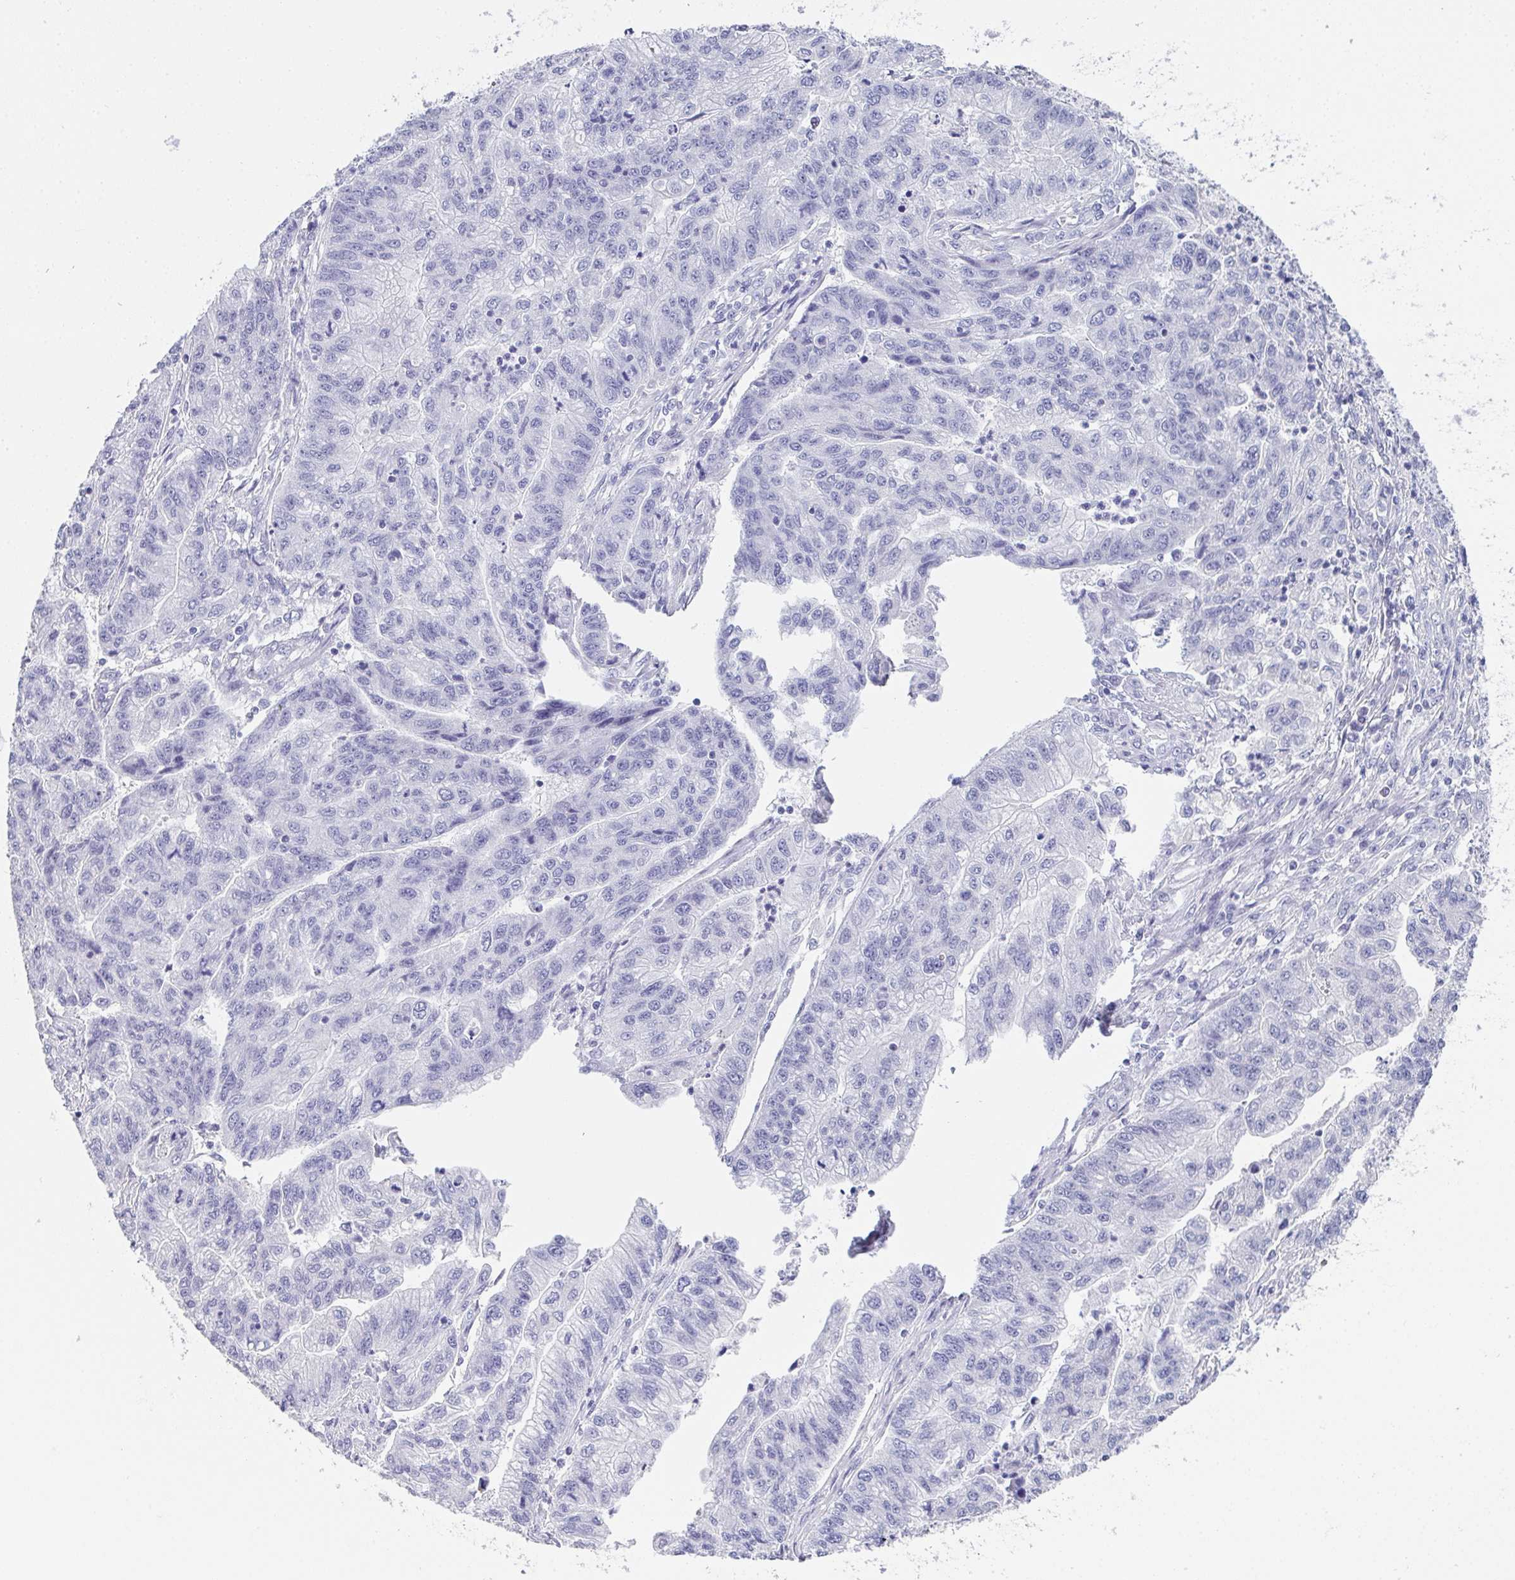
{"staining": {"intensity": "negative", "quantity": "none", "location": "none"}, "tissue": "stomach cancer", "cell_type": "Tumor cells", "image_type": "cancer", "snomed": [{"axis": "morphology", "description": "Adenocarcinoma, NOS"}, {"axis": "topography", "description": "Stomach"}], "caption": "Adenocarcinoma (stomach) was stained to show a protein in brown. There is no significant expression in tumor cells.", "gene": "SLC36A2", "patient": {"sex": "male", "age": 83}}